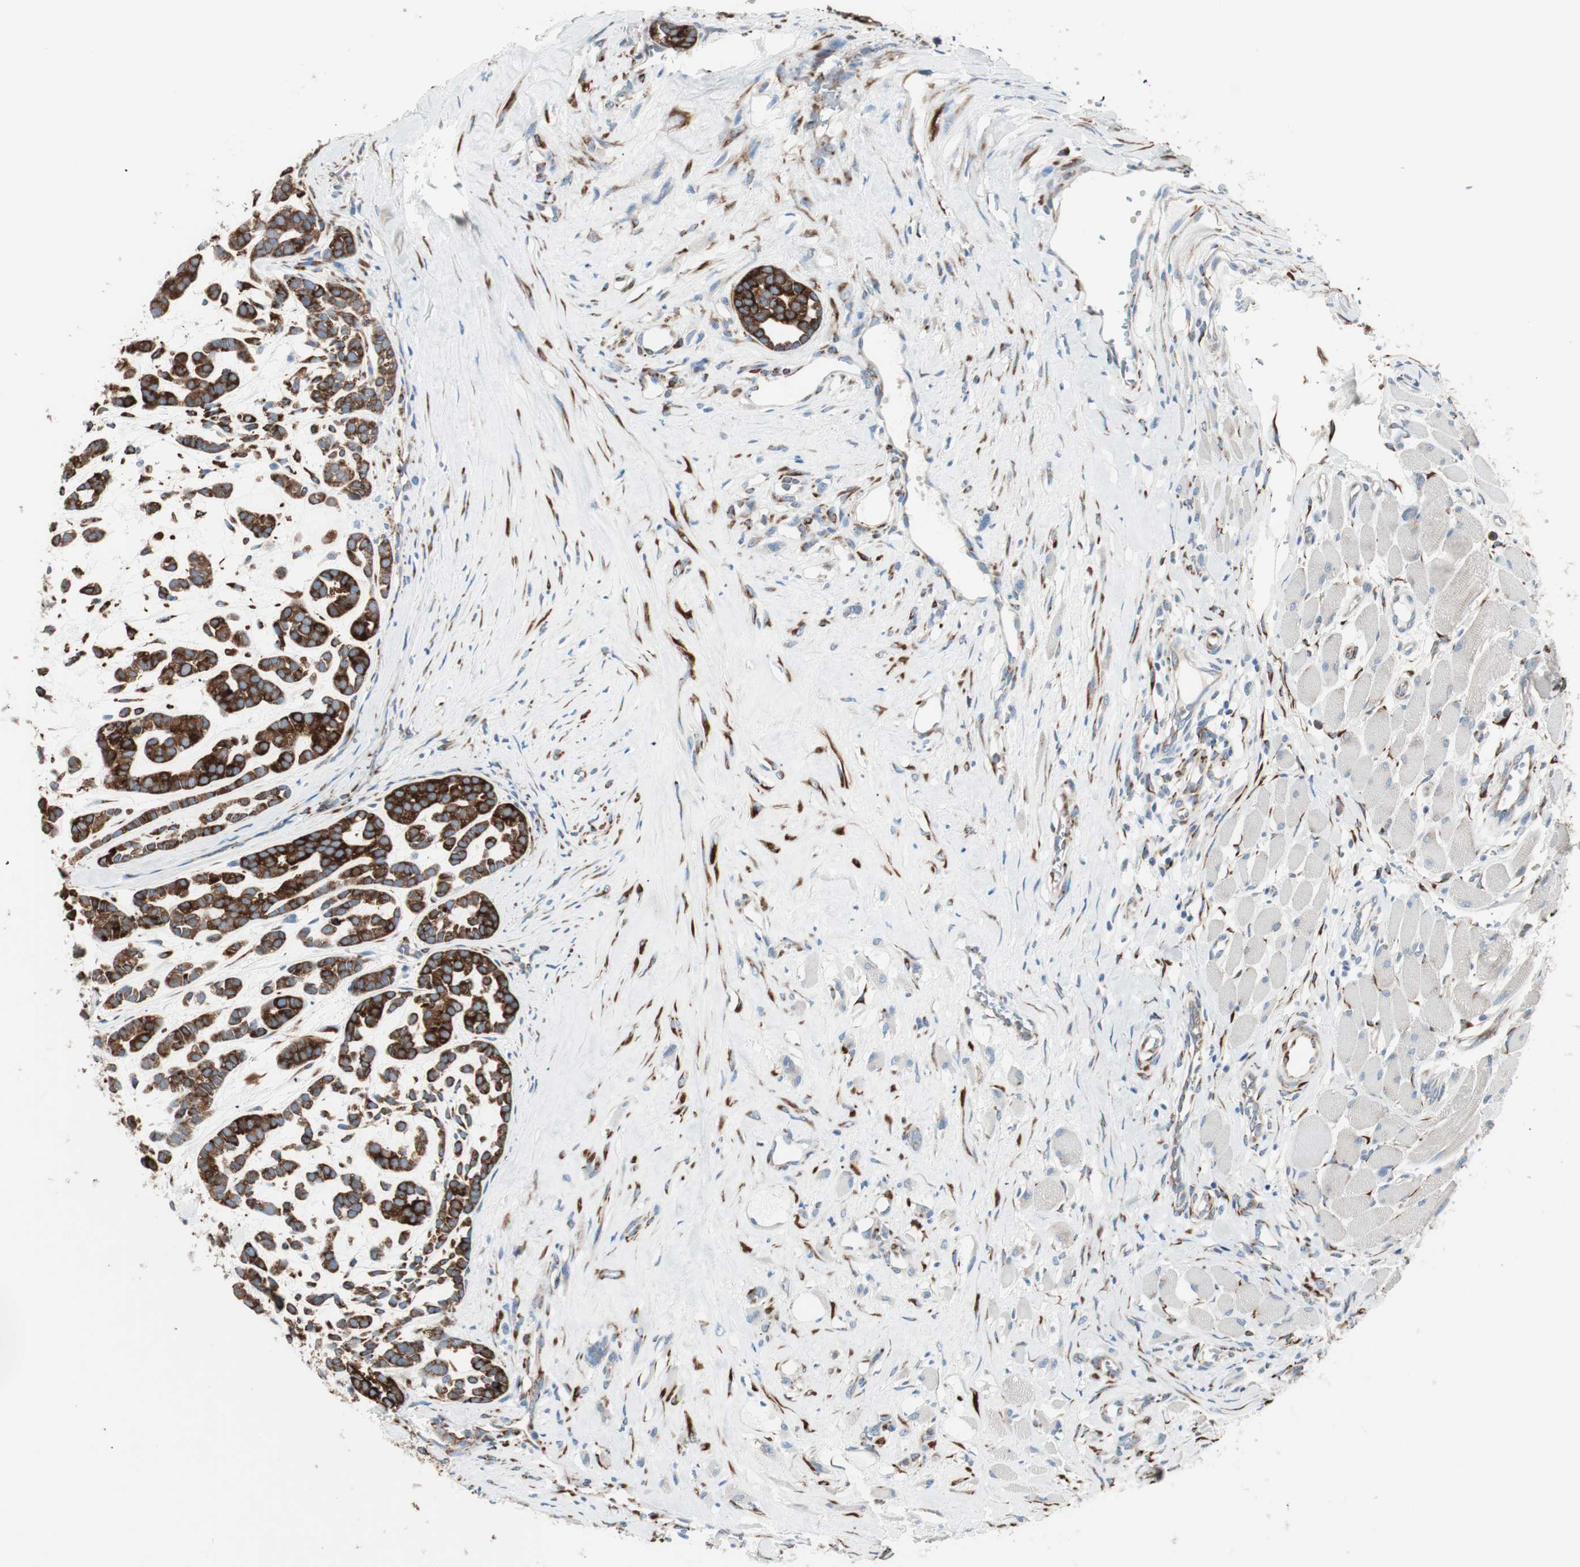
{"staining": {"intensity": "strong", "quantity": ">75%", "location": "cytoplasmic/membranous"}, "tissue": "head and neck cancer", "cell_type": "Tumor cells", "image_type": "cancer", "snomed": [{"axis": "morphology", "description": "Adenocarcinoma, NOS"}, {"axis": "morphology", "description": "Adenoma, NOS"}, {"axis": "topography", "description": "Head-Neck"}], "caption": "Protein staining displays strong cytoplasmic/membranous expression in about >75% of tumor cells in head and neck adenoma.", "gene": "P4HTM", "patient": {"sex": "female", "age": 55}}